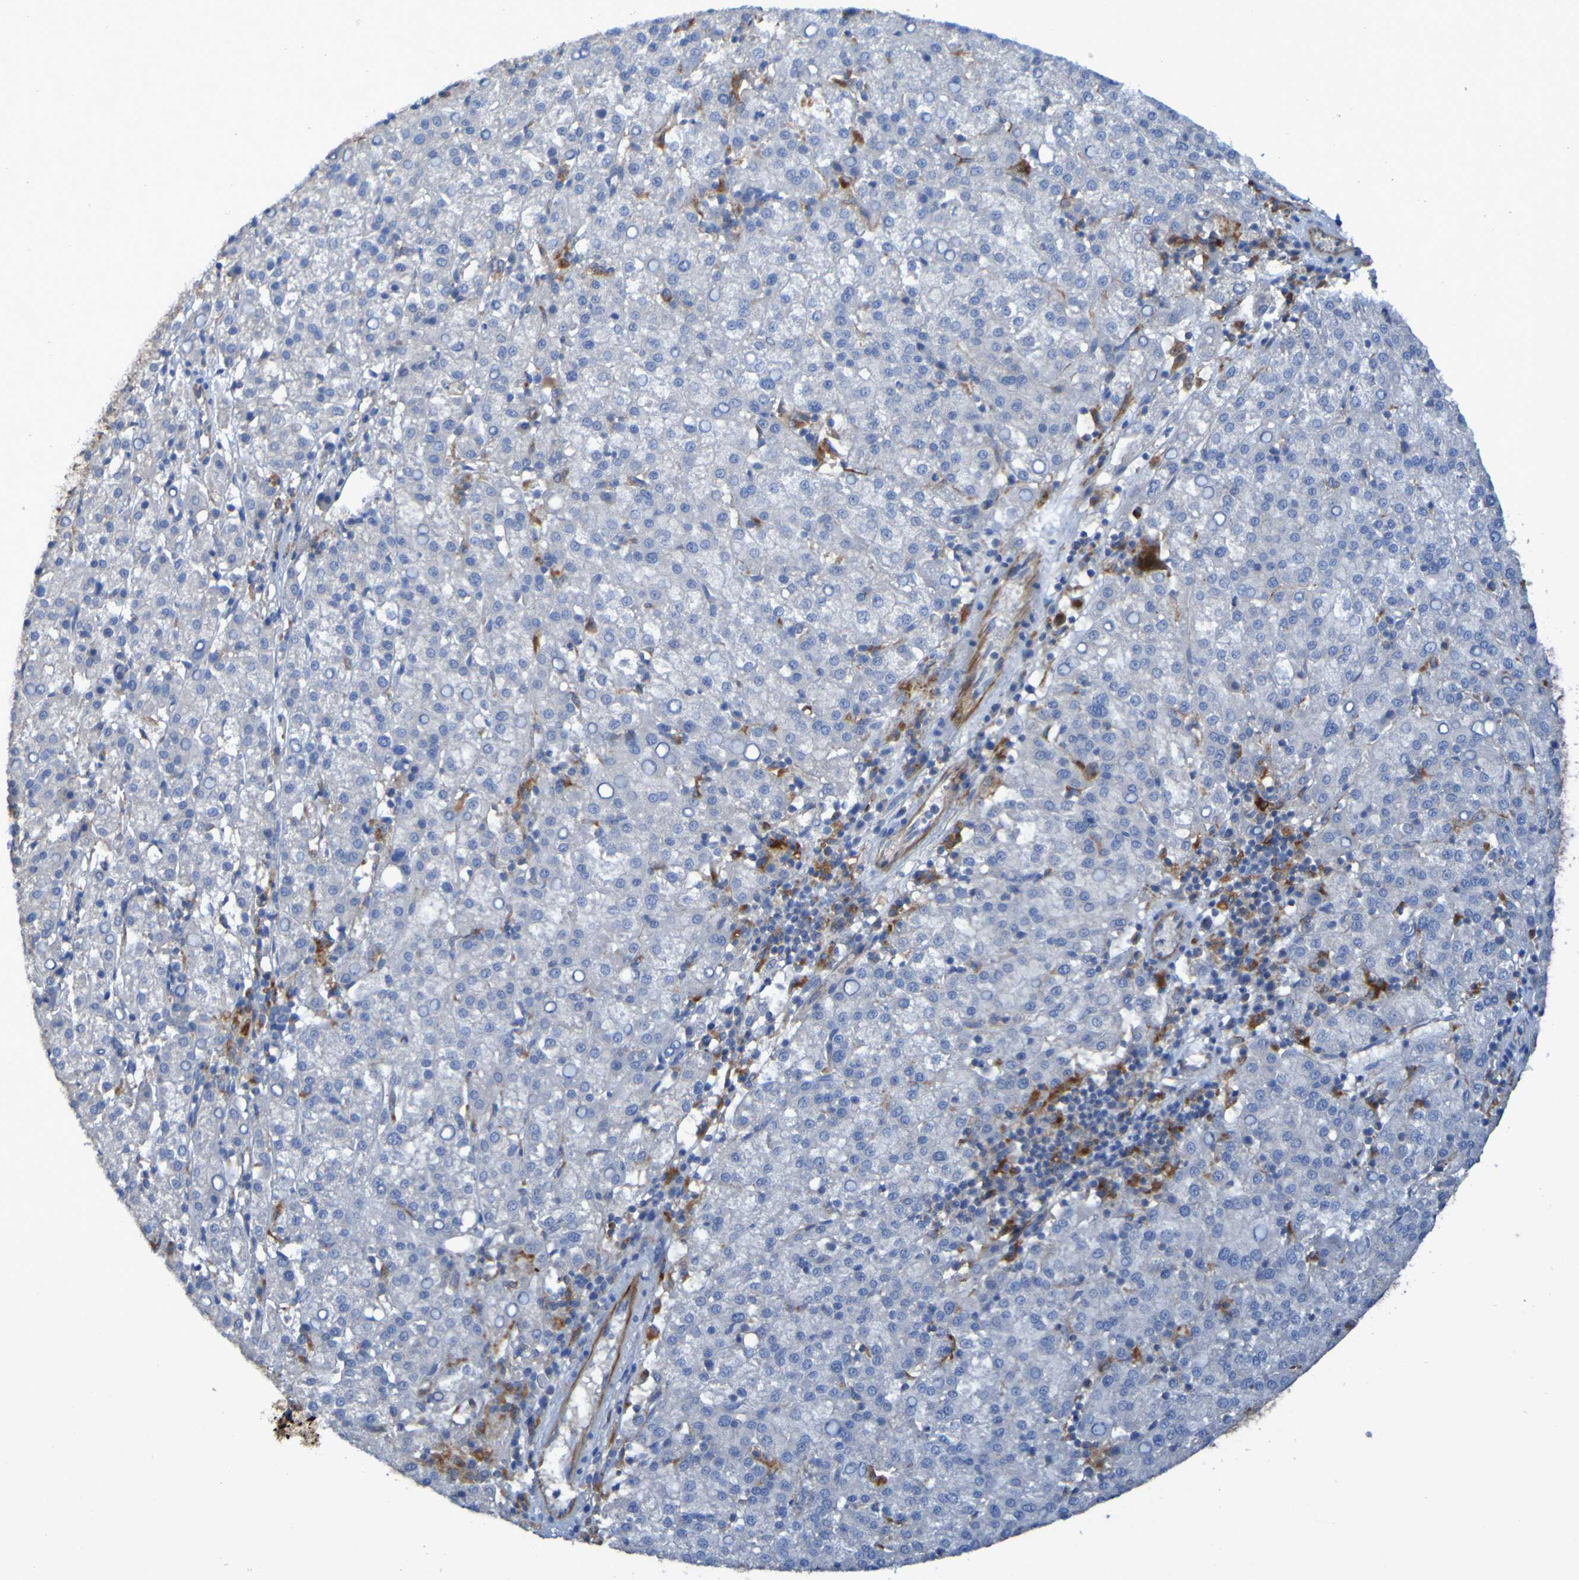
{"staining": {"intensity": "negative", "quantity": "none", "location": "none"}, "tissue": "liver cancer", "cell_type": "Tumor cells", "image_type": "cancer", "snomed": [{"axis": "morphology", "description": "Carcinoma, Hepatocellular, NOS"}, {"axis": "topography", "description": "Liver"}], "caption": "High power microscopy image of an immunohistochemistry photomicrograph of liver cancer (hepatocellular carcinoma), revealing no significant positivity in tumor cells.", "gene": "ARHGEF16", "patient": {"sex": "female", "age": 58}}